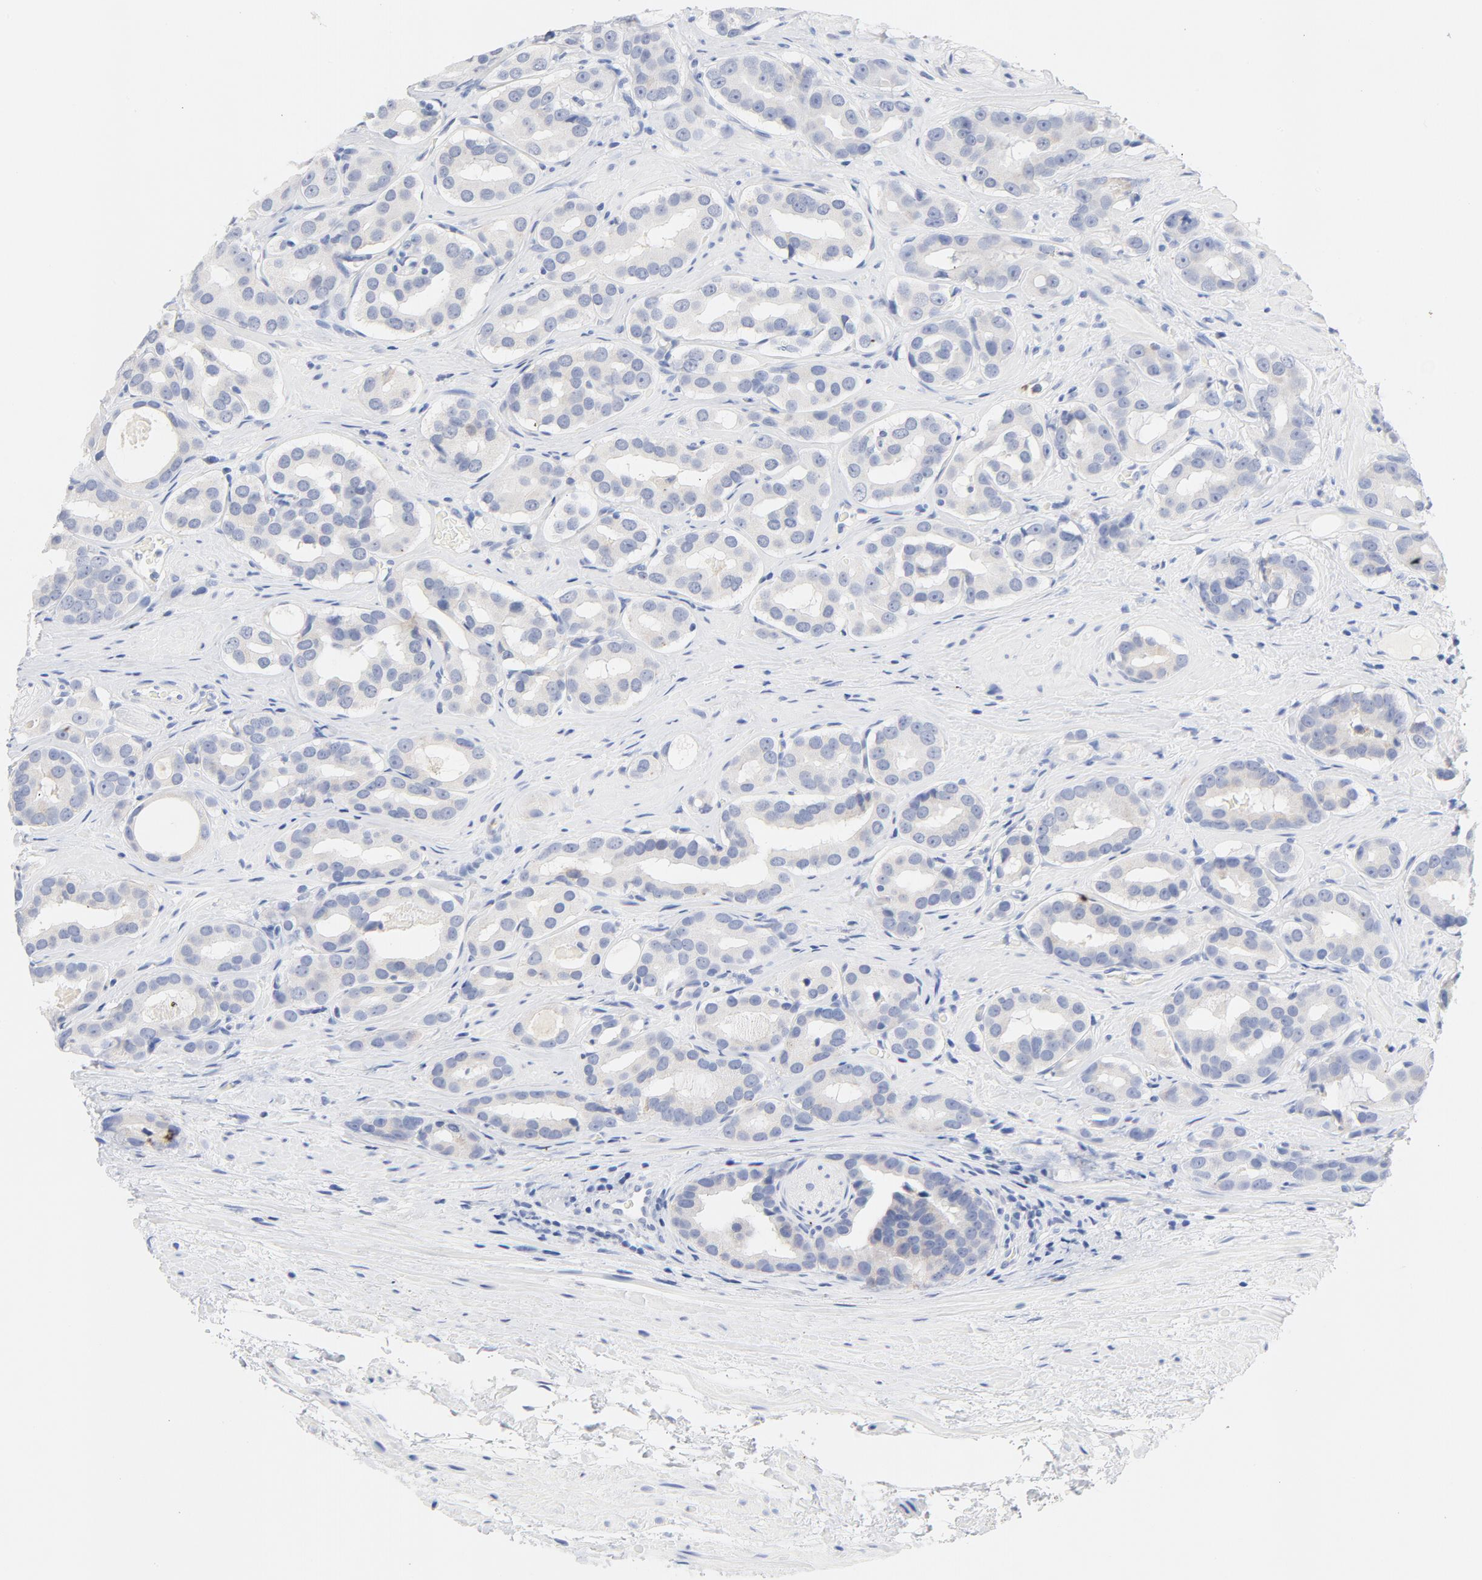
{"staining": {"intensity": "negative", "quantity": "none", "location": "none"}, "tissue": "prostate cancer", "cell_type": "Tumor cells", "image_type": "cancer", "snomed": [{"axis": "morphology", "description": "Adenocarcinoma, Low grade"}, {"axis": "topography", "description": "Prostate"}], "caption": "Tumor cells show no significant positivity in adenocarcinoma (low-grade) (prostate).", "gene": "FGFR3", "patient": {"sex": "male", "age": 59}}